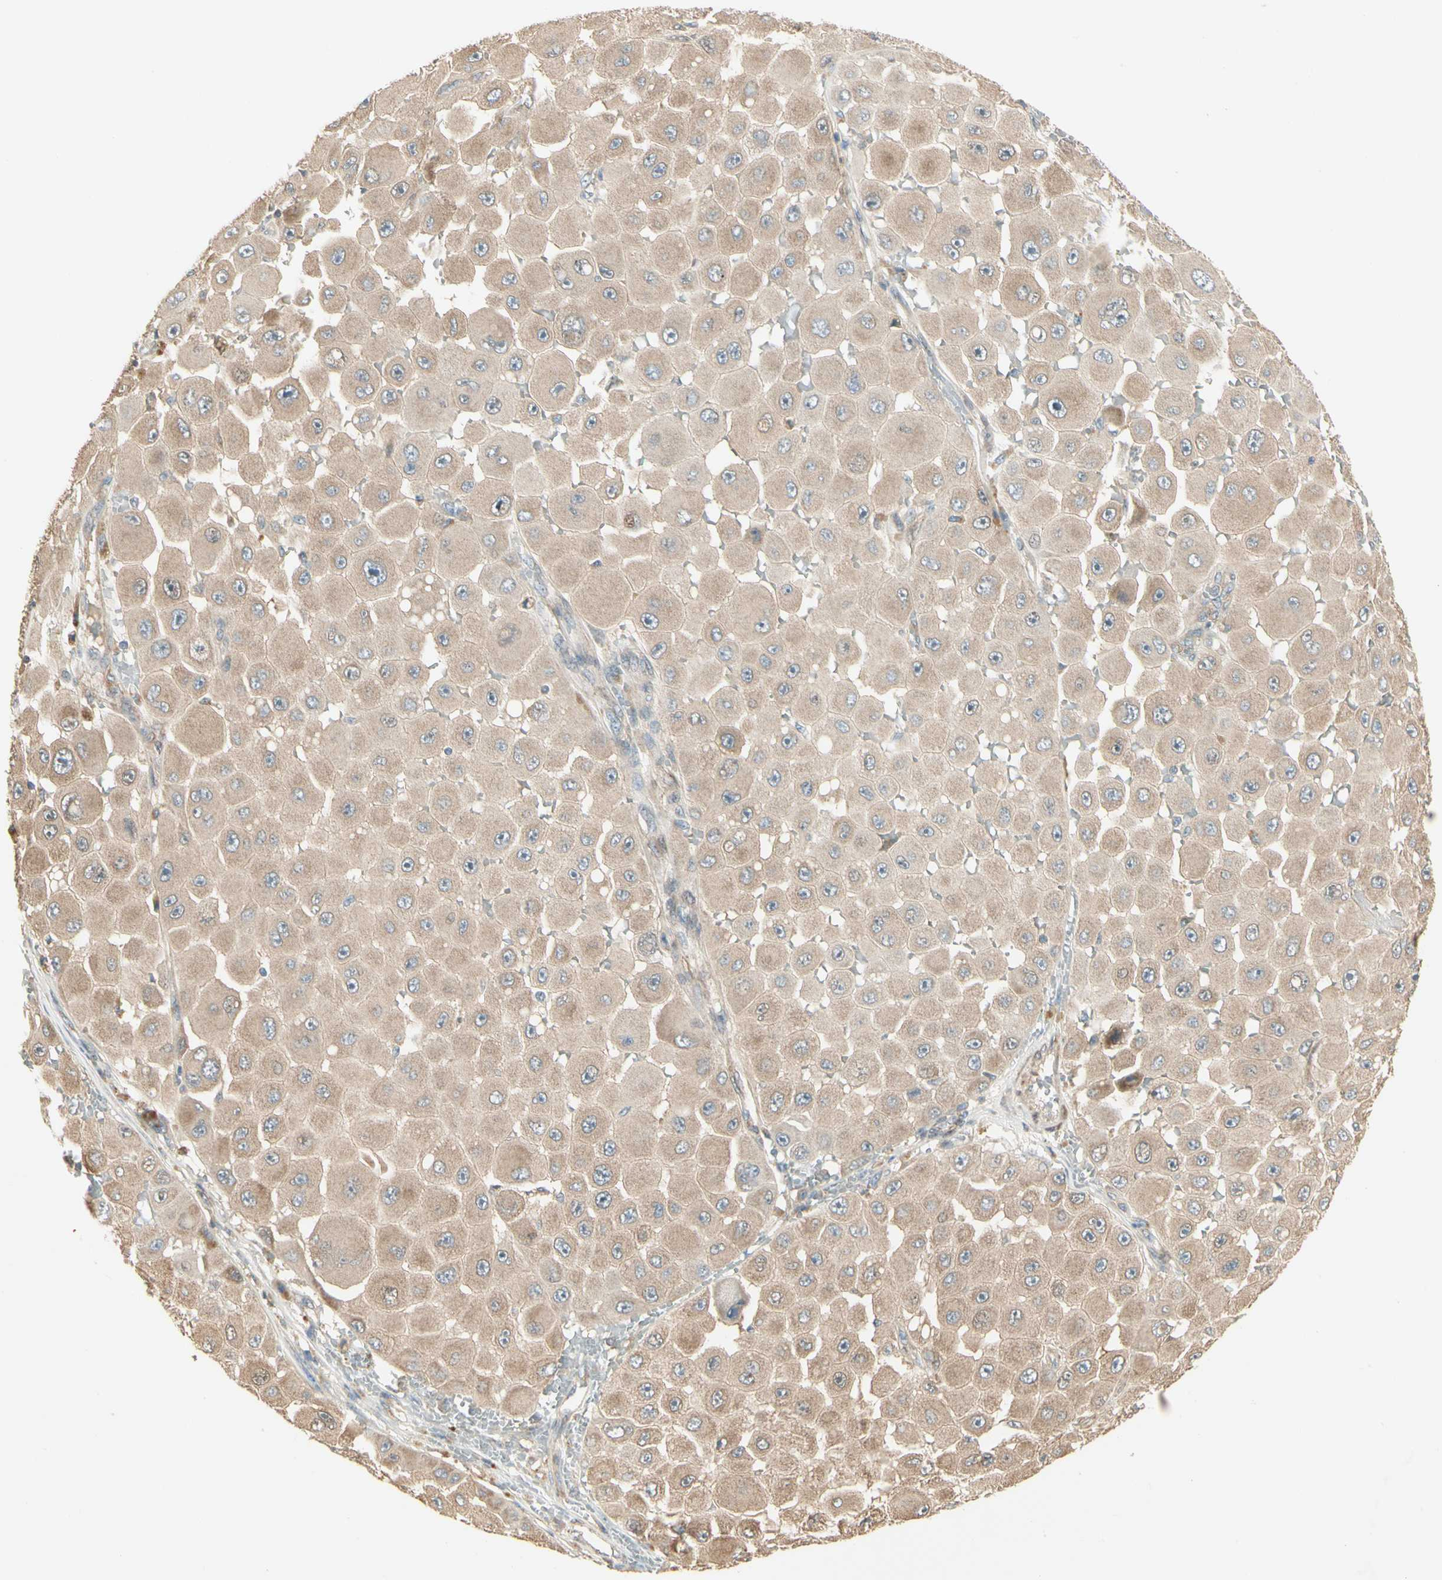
{"staining": {"intensity": "weak", "quantity": ">75%", "location": "cytoplasmic/membranous"}, "tissue": "melanoma", "cell_type": "Tumor cells", "image_type": "cancer", "snomed": [{"axis": "morphology", "description": "Malignant melanoma, NOS"}, {"axis": "topography", "description": "Skin"}], "caption": "This is an image of IHC staining of melanoma, which shows weak staining in the cytoplasmic/membranous of tumor cells.", "gene": "IRAG1", "patient": {"sex": "female", "age": 81}}